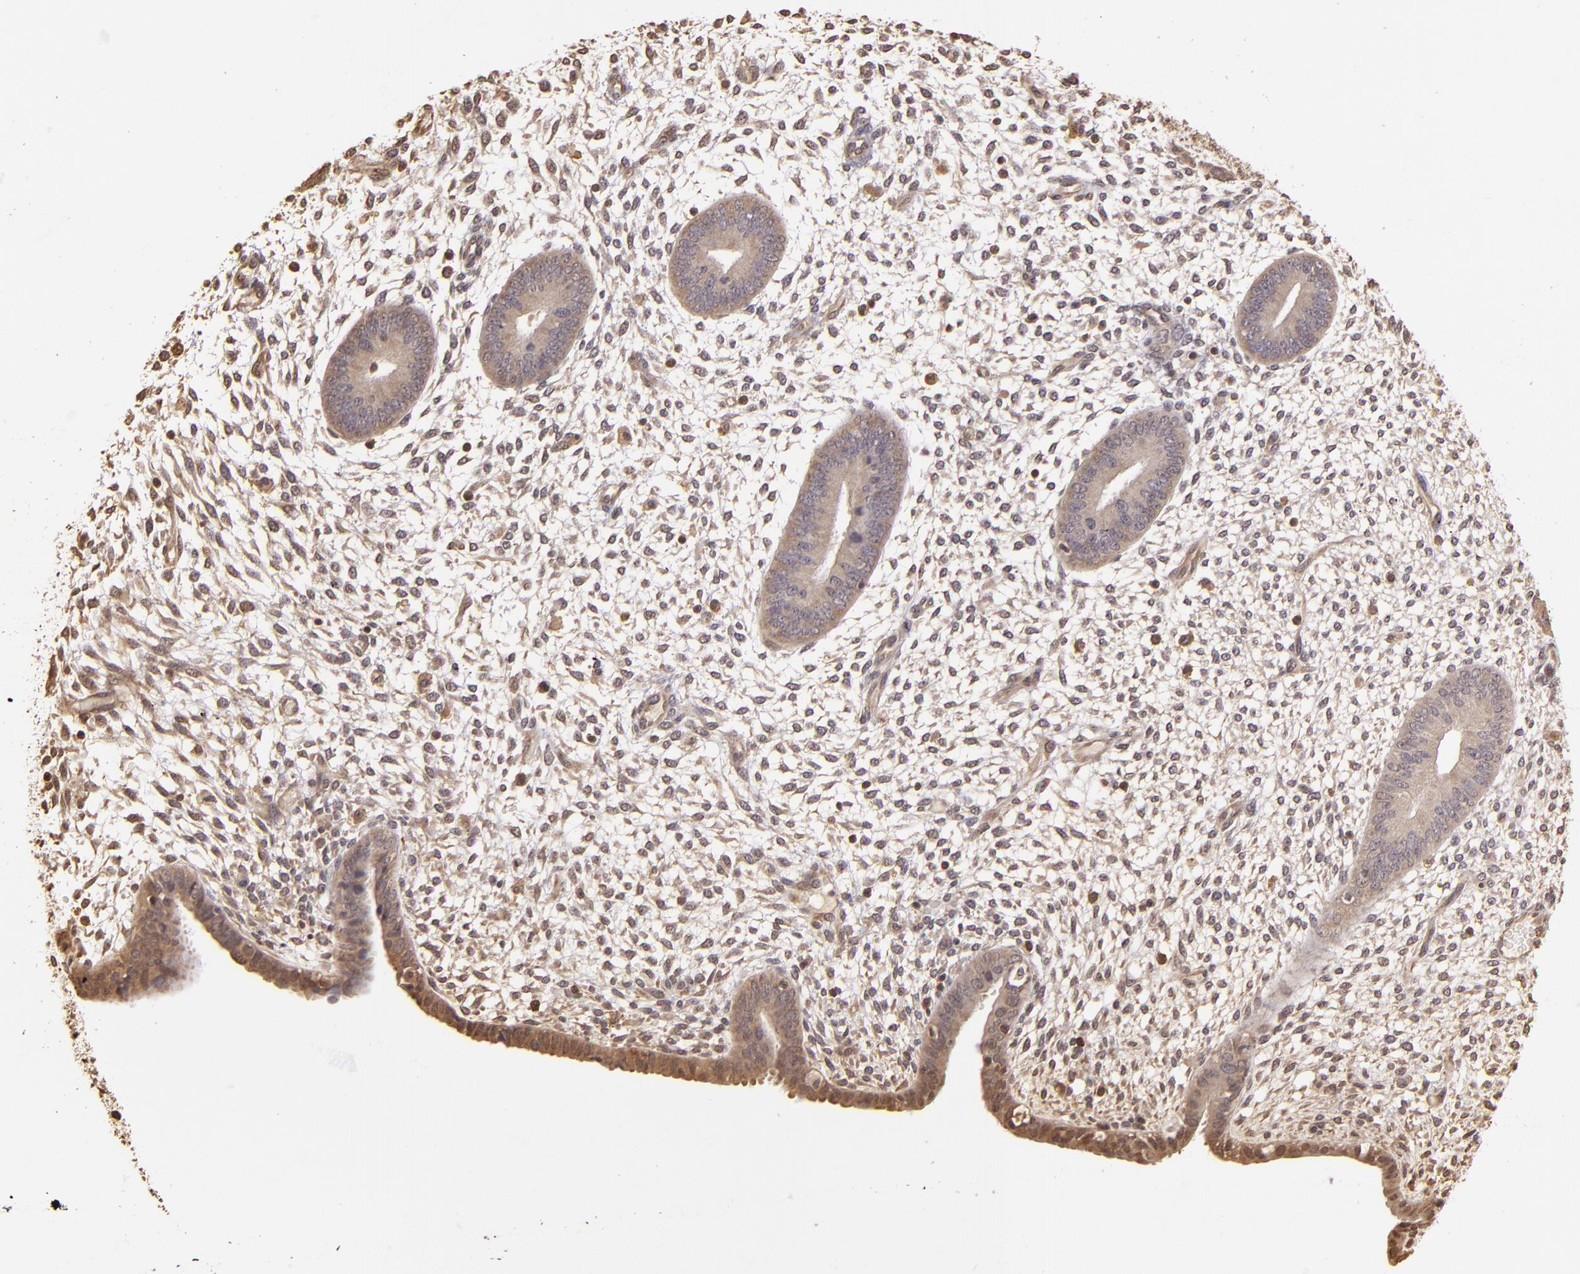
{"staining": {"intensity": "weak", "quantity": "25%-75%", "location": "cytoplasmic/membranous"}, "tissue": "endometrium", "cell_type": "Cells in endometrial stroma", "image_type": "normal", "snomed": [{"axis": "morphology", "description": "Normal tissue, NOS"}, {"axis": "topography", "description": "Endometrium"}], "caption": "This histopathology image exhibits immunohistochemistry (IHC) staining of benign endometrium, with low weak cytoplasmic/membranous positivity in approximately 25%-75% of cells in endometrial stroma.", "gene": "ARPC2", "patient": {"sex": "female", "age": 42}}